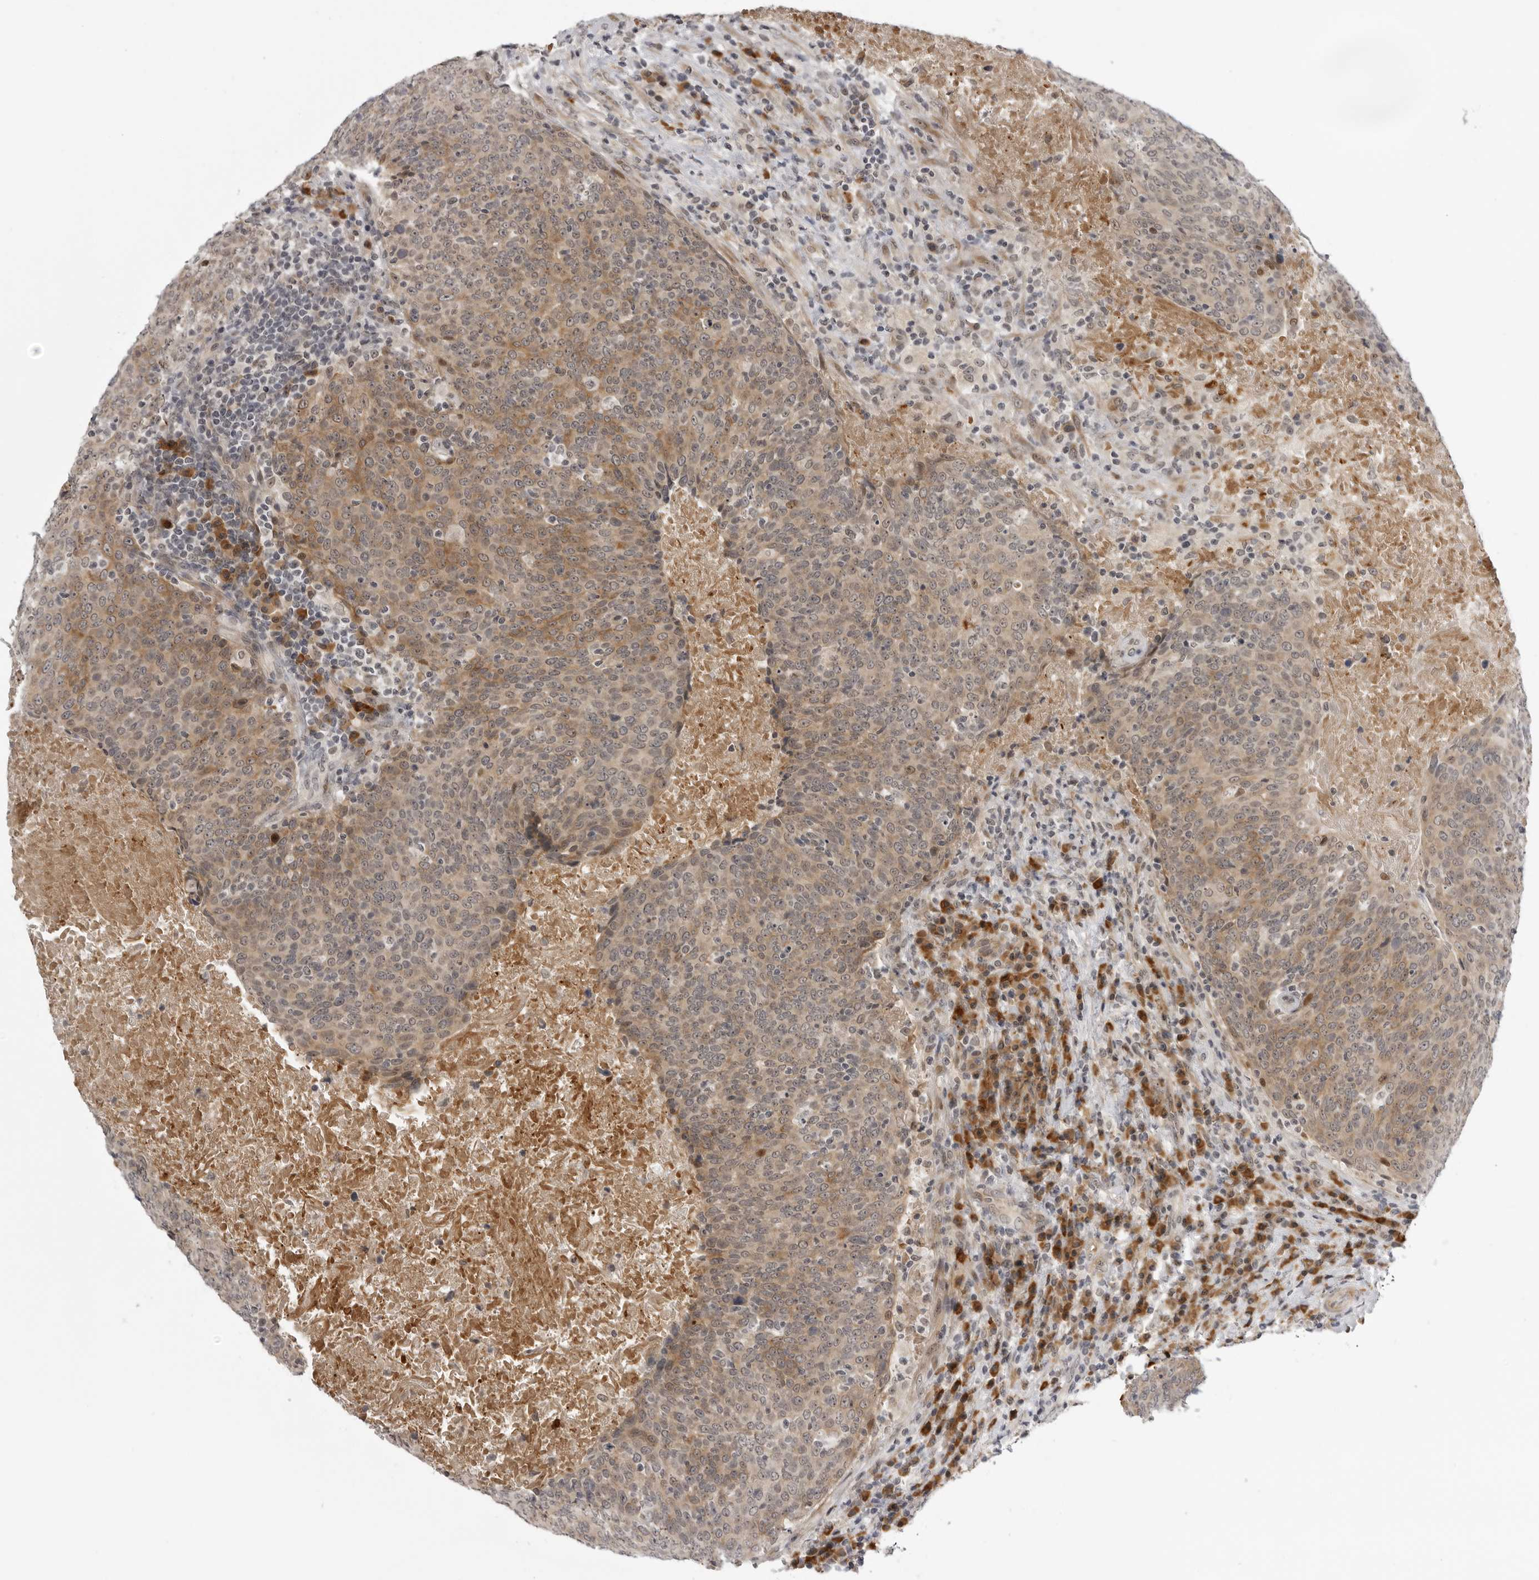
{"staining": {"intensity": "moderate", "quantity": ">75%", "location": "cytoplasmic/membranous,nuclear"}, "tissue": "head and neck cancer", "cell_type": "Tumor cells", "image_type": "cancer", "snomed": [{"axis": "morphology", "description": "Squamous cell carcinoma, NOS"}, {"axis": "morphology", "description": "Squamous cell carcinoma, metastatic, NOS"}, {"axis": "topography", "description": "Lymph node"}, {"axis": "topography", "description": "Head-Neck"}], "caption": "A medium amount of moderate cytoplasmic/membranous and nuclear positivity is appreciated in about >75% of tumor cells in head and neck cancer (metastatic squamous cell carcinoma) tissue. (Stains: DAB in brown, nuclei in blue, Microscopy: brightfield microscopy at high magnification).", "gene": "ALPK2", "patient": {"sex": "male", "age": 62}}